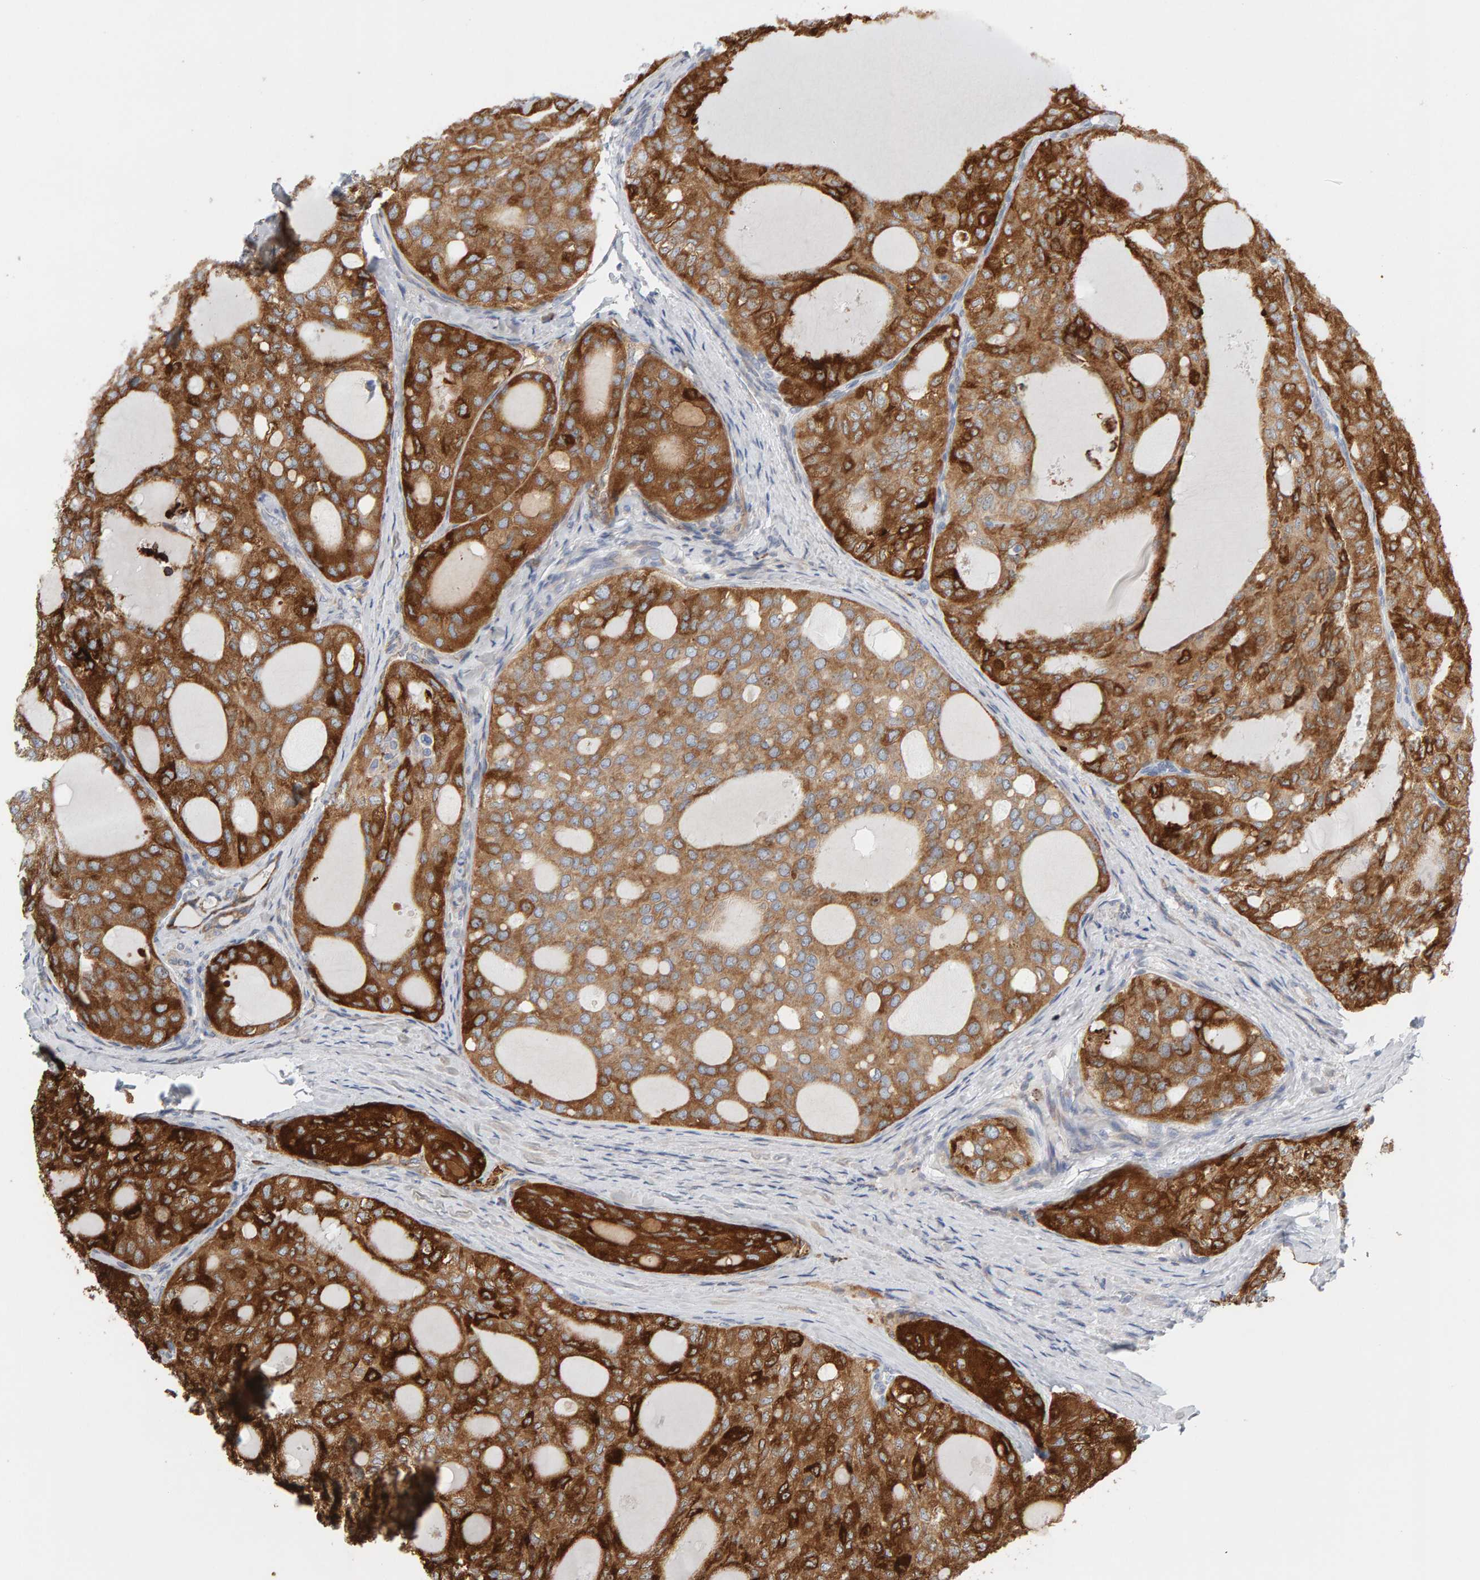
{"staining": {"intensity": "strong", "quantity": ">75%", "location": "cytoplasmic/membranous"}, "tissue": "thyroid cancer", "cell_type": "Tumor cells", "image_type": "cancer", "snomed": [{"axis": "morphology", "description": "Follicular adenoma carcinoma, NOS"}, {"axis": "topography", "description": "Thyroid gland"}], "caption": "Brown immunohistochemical staining in human thyroid follicular adenoma carcinoma exhibits strong cytoplasmic/membranous positivity in approximately >75% of tumor cells.", "gene": "ENGASE", "patient": {"sex": "male", "age": 75}}